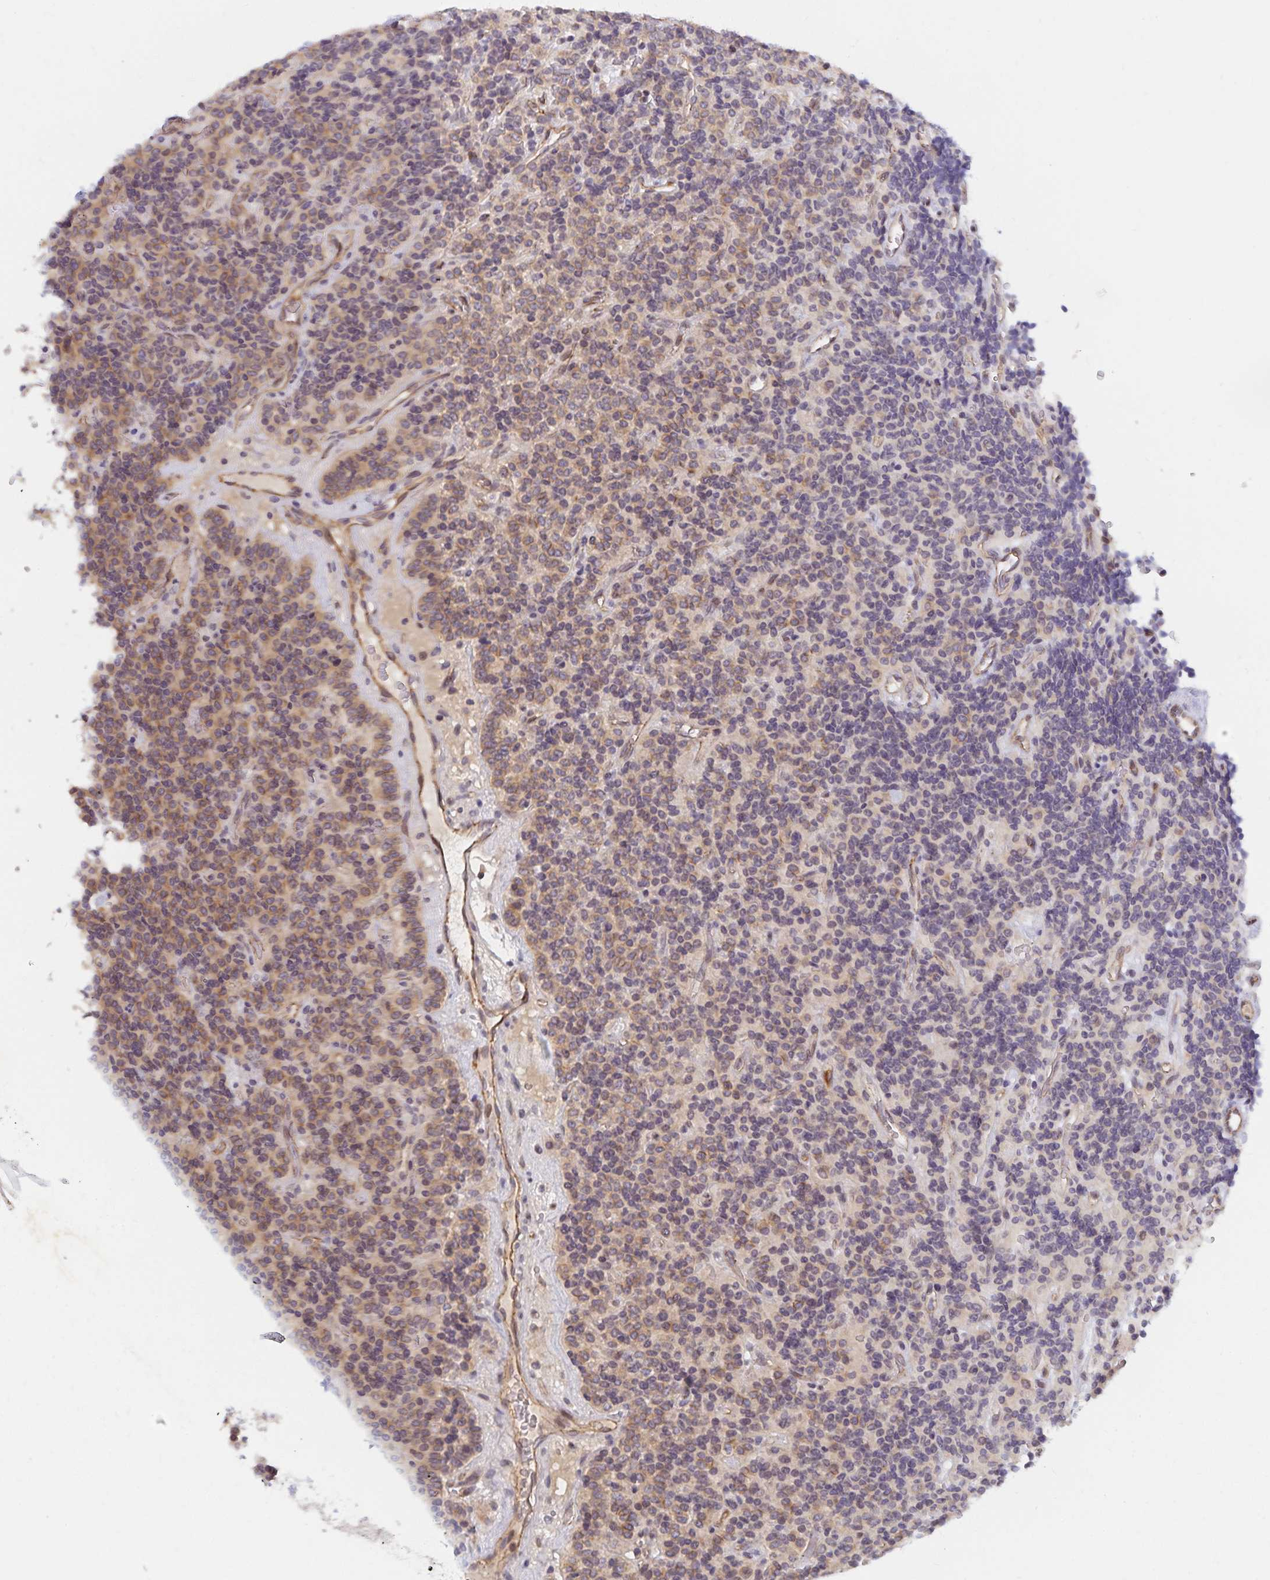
{"staining": {"intensity": "weak", "quantity": "25%-75%", "location": "cytoplasmic/membranous"}, "tissue": "carcinoid", "cell_type": "Tumor cells", "image_type": "cancer", "snomed": [{"axis": "morphology", "description": "Carcinoid, malignant, NOS"}, {"axis": "topography", "description": "Pancreas"}], "caption": "Weak cytoplasmic/membranous positivity for a protein is seen in about 25%-75% of tumor cells of carcinoid using immunohistochemistry (IHC).", "gene": "RAB9B", "patient": {"sex": "male", "age": 36}}